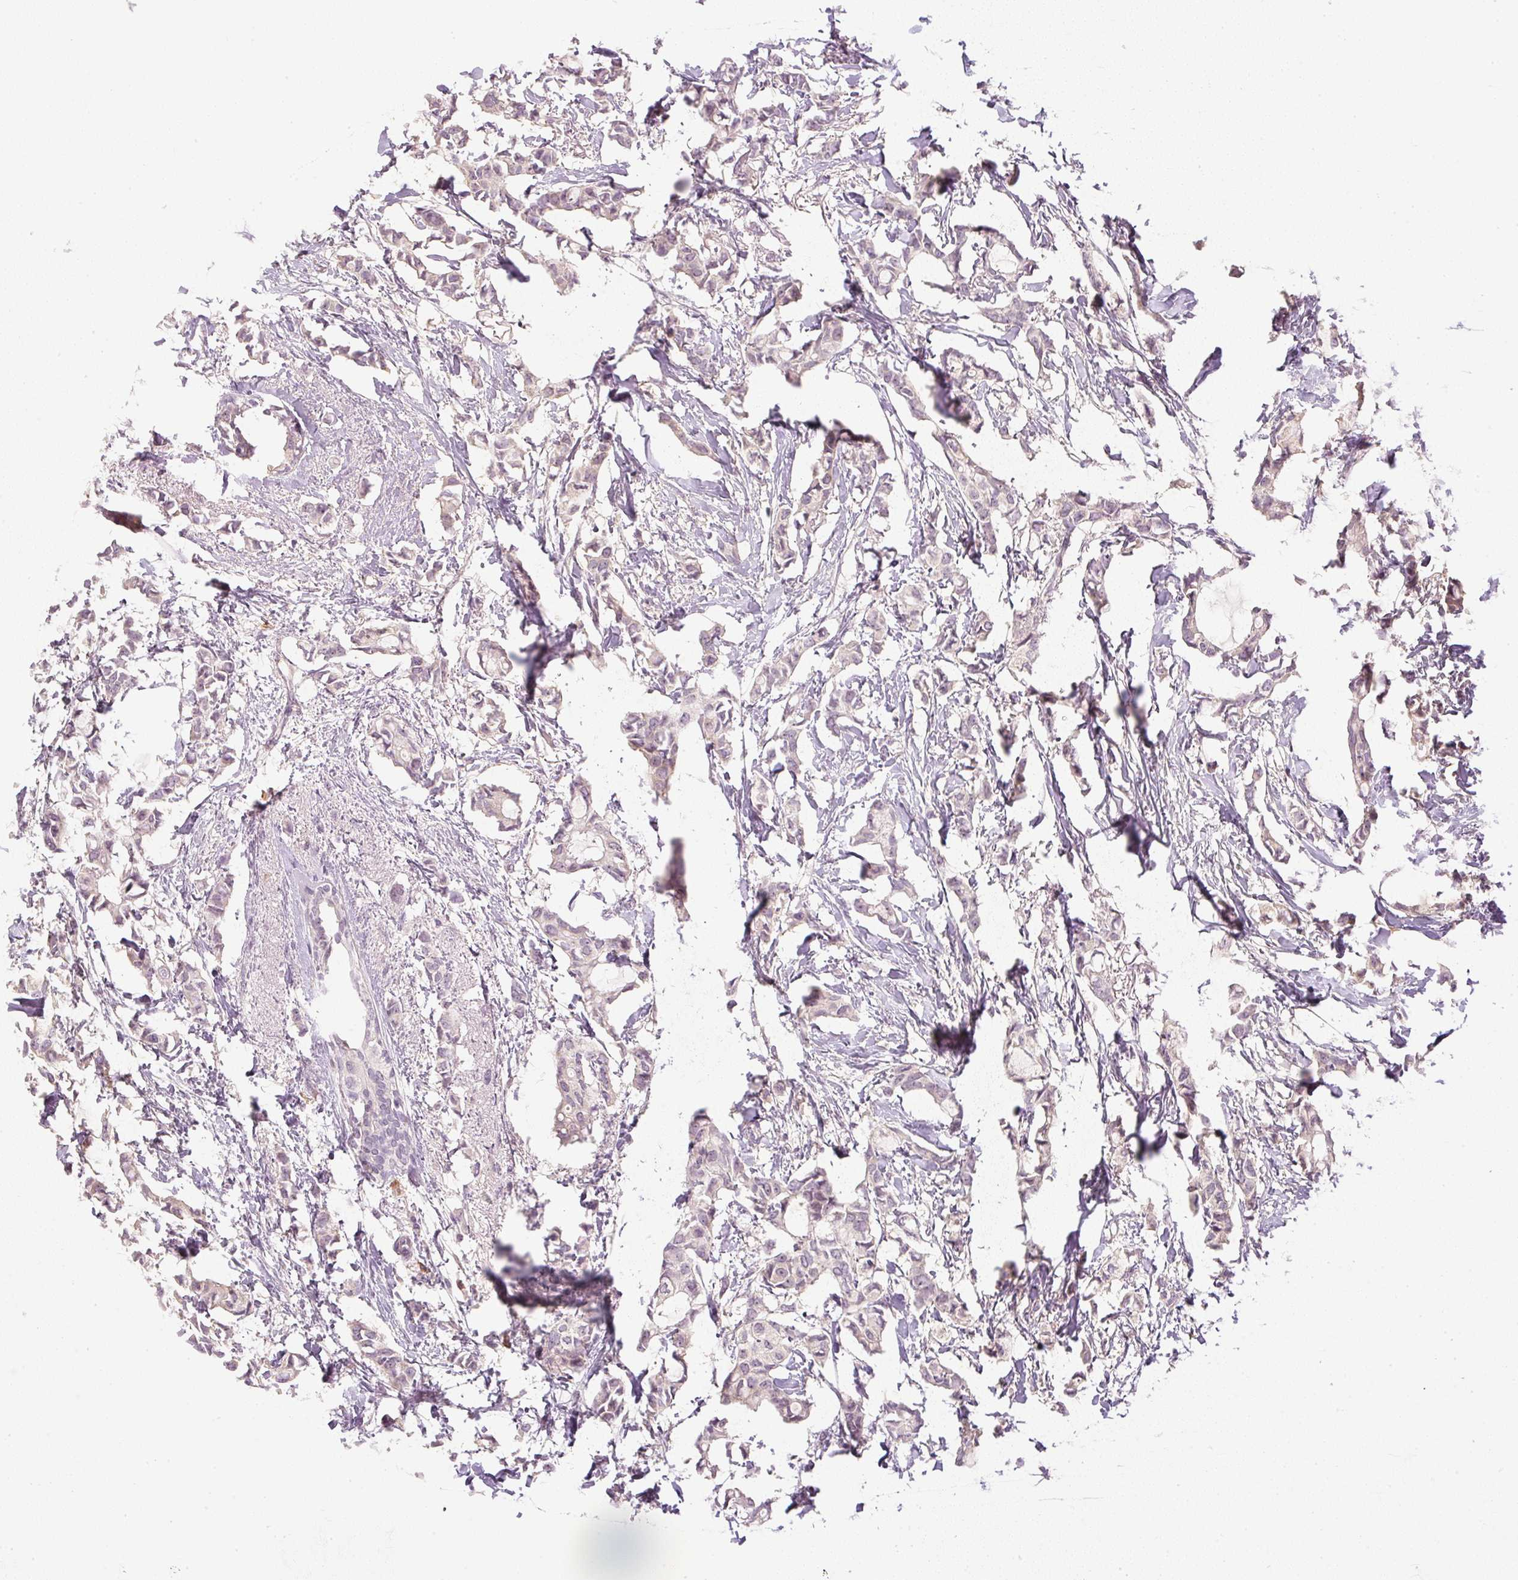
{"staining": {"intensity": "weak", "quantity": "<25%", "location": "cytoplasmic/membranous,nuclear"}, "tissue": "breast cancer", "cell_type": "Tumor cells", "image_type": "cancer", "snomed": [{"axis": "morphology", "description": "Duct carcinoma"}, {"axis": "topography", "description": "Breast"}], "caption": "Tumor cells show no significant protein positivity in infiltrating ductal carcinoma (breast).", "gene": "AAR2", "patient": {"sex": "female", "age": 73}}